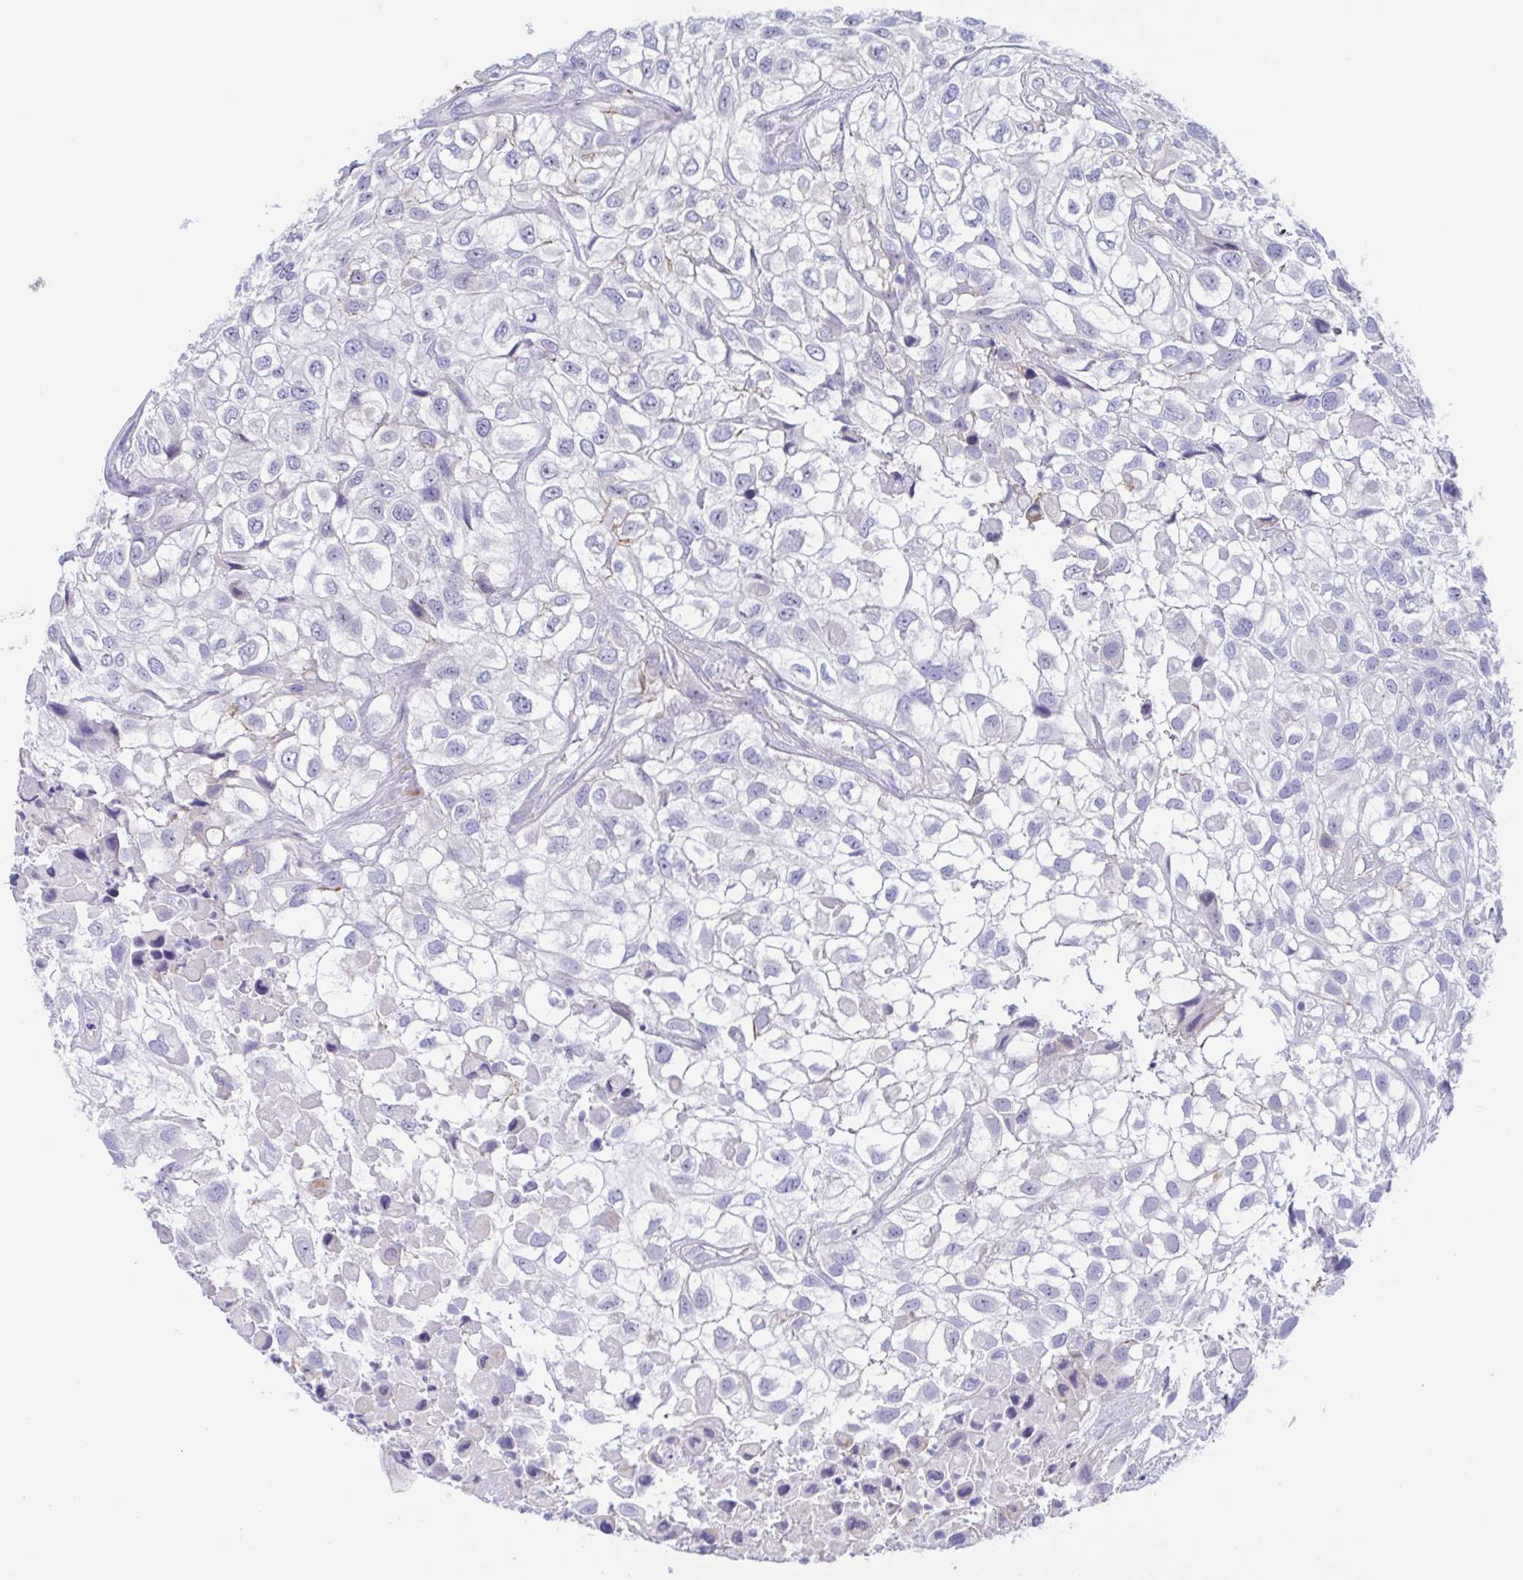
{"staining": {"intensity": "negative", "quantity": "none", "location": "none"}, "tissue": "urothelial cancer", "cell_type": "Tumor cells", "image_type": "cancer", "snomed": [{"axis": "morphology", "description": "Urothelial carcinoma, High grade"}, {"axis": "topography", "description": "Urinary bladder"}], "caption": "Histopathology image shows no protein staining in tumor cells of urothelial carcinoma (high-grade) tissue.", "gene": "MUCL3", "patient": {"sex": "male", "age": 56}}